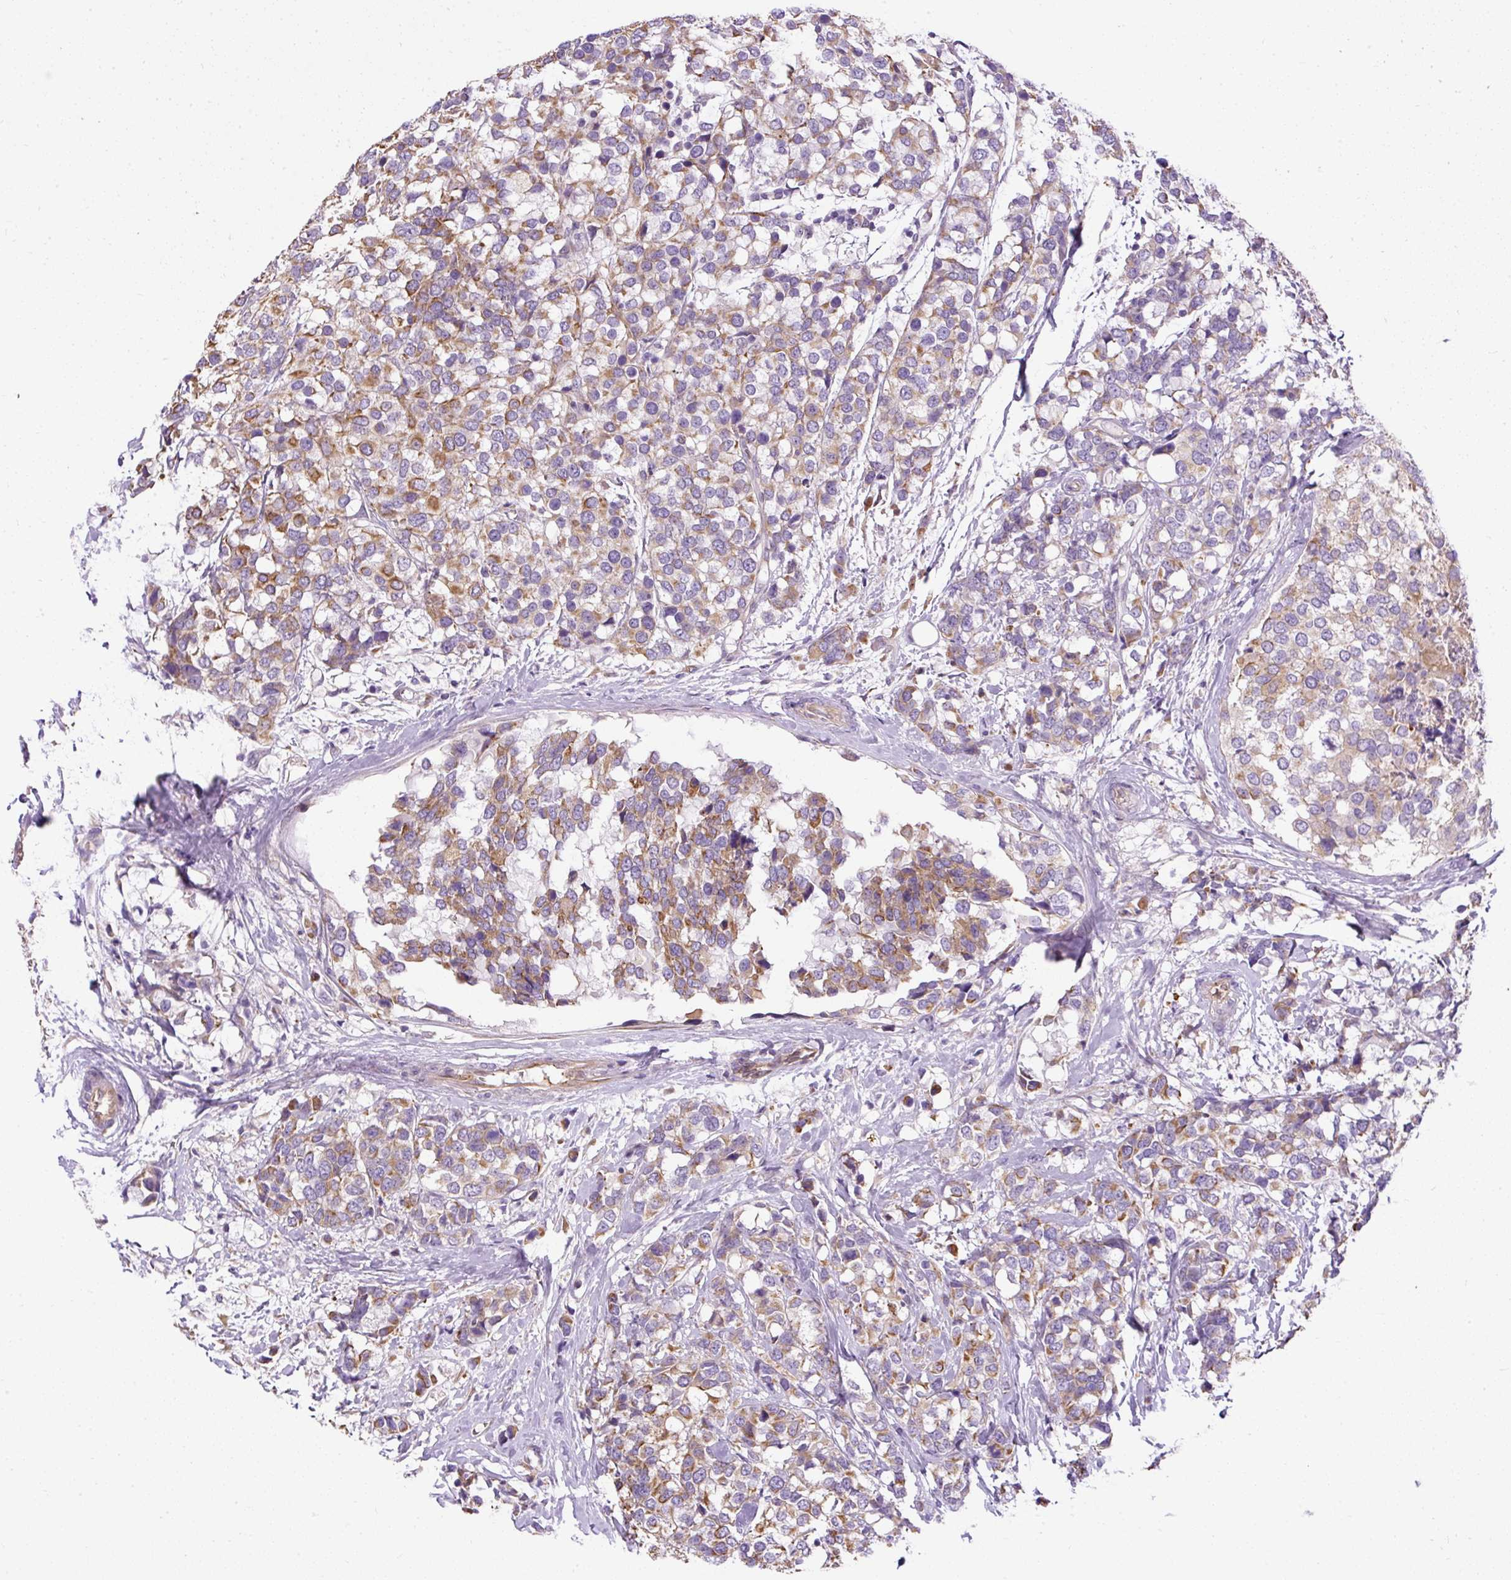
{"staining": {"intensity": "moderate", "quantity": "25%-75%", "location": "cytoplasmic/membranous"}, "tissue": "breast cancer", "cell_type": "Tumor cells", "image_type": "cancer", "snomed": [{"axis": "morphology", "description": "Lobular carcinoma"}, {"axis": "topography", "description": "Breast"}], "caption": "Immunohistochemical staining of human breast cancer (lobular carcinoma) exhibits medium levels of moderate cytoplasmic/membranous protein positivity in about 25%-75% of tumor cells.", "gene": "FAM149A", "patient": {"sex": "female", "age": 59}}